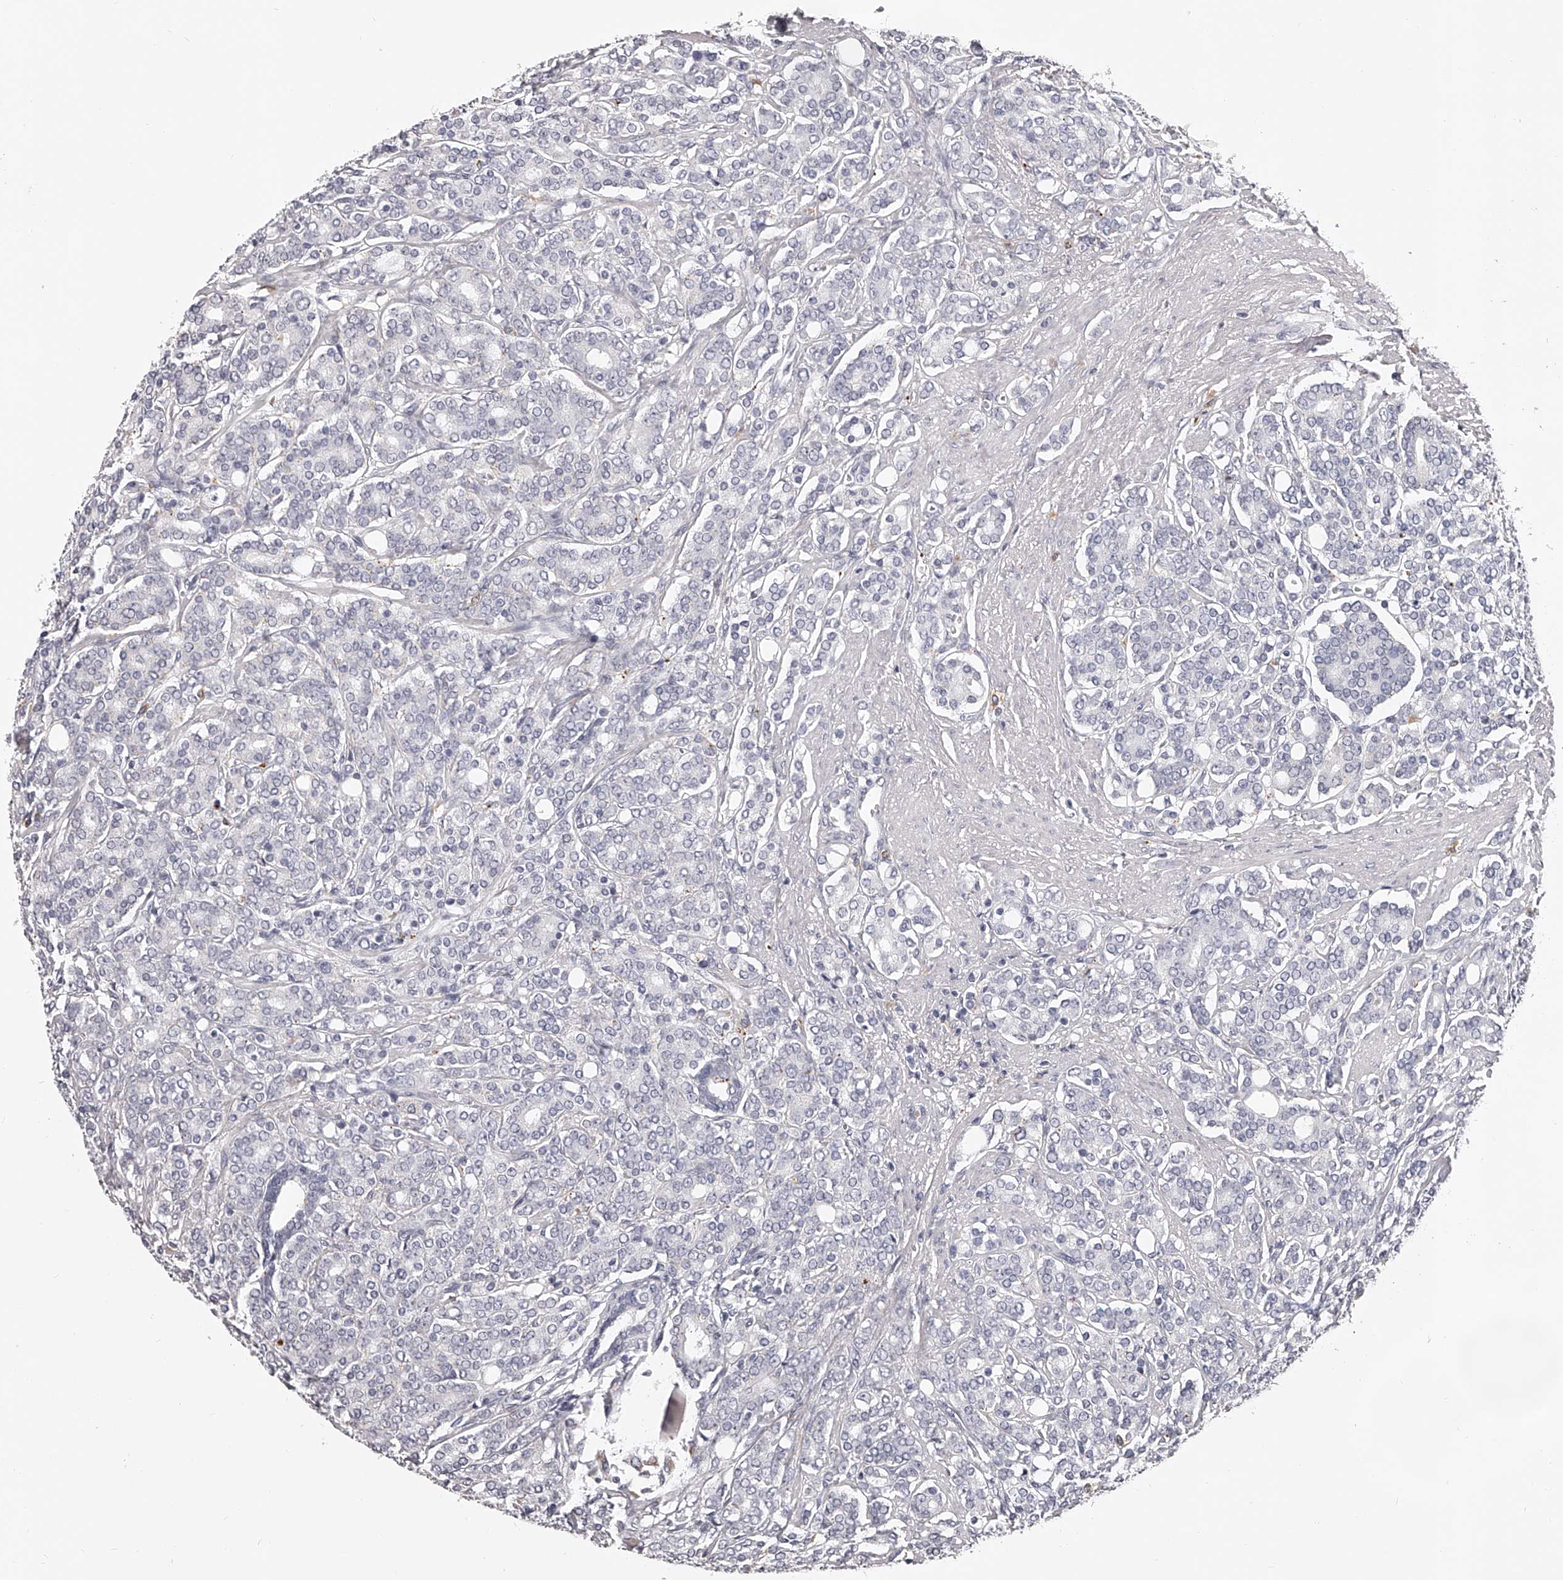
{"staining": {"intensity": "negative", "quantity": "none", "location": "none"}, "tissue": "prostate cancer", "cell_type": "Tumor cells", "image_type": "cancer", "snomed": [{"axis": "morphology", "description": "Adenocarcinoma, High grade"}, {"axis": "topography", "description": "Prostate"}], "caption": "A micrograph of prostate cancer stained for a protein displays no brown staining in tumor cells.", "gene": "DMRT1", "patient": {"sex": "male", "age": 62}}